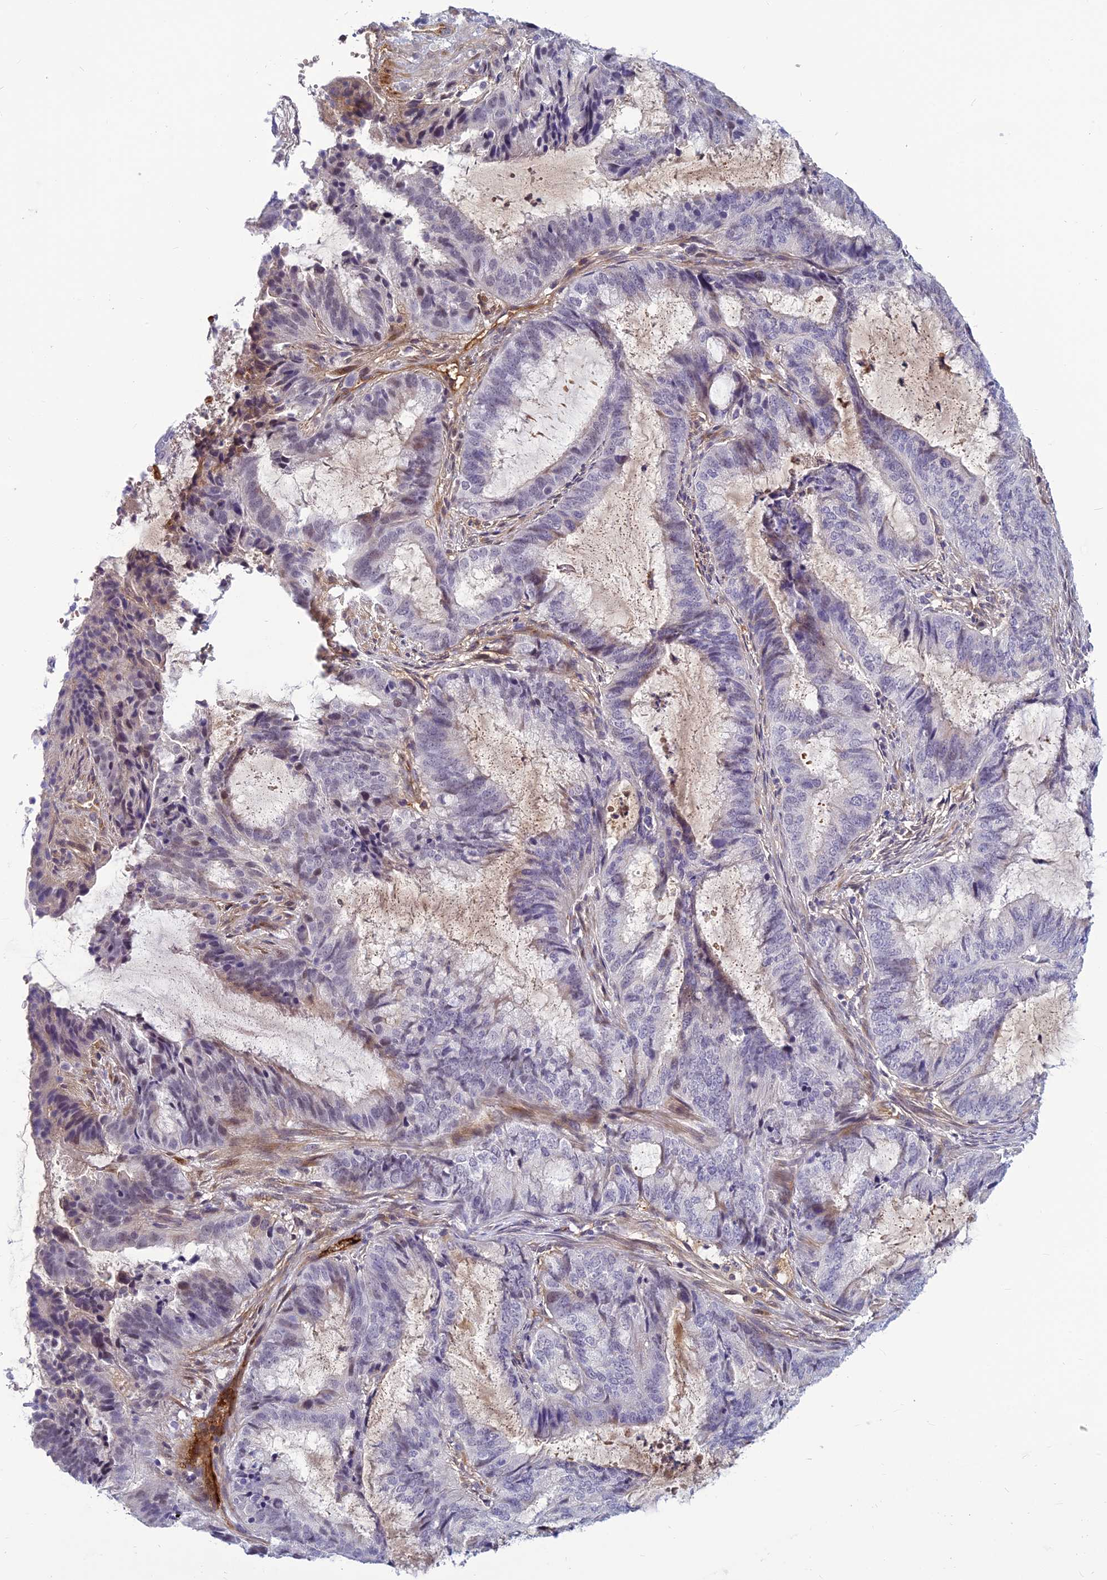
{"staining": {"intensity": "negative", "quantity": "none", "location": "none"}, "tissue": "endometrial cancer", "cell_type": "Tumor cells", "image_type": "cancer", "snomed": [{"axis": "morphology", "description": "Adenocarcinoma, NOS"}, {"axis": "topography", "description": "Endometrium"}], "caption": "A photomicrograph of human endometrial cancer (adenocarcinoma) is negative for staining in tumor cells.", "gene": "CLEC11A", "patient": {"sex": "female", "age": 51}}